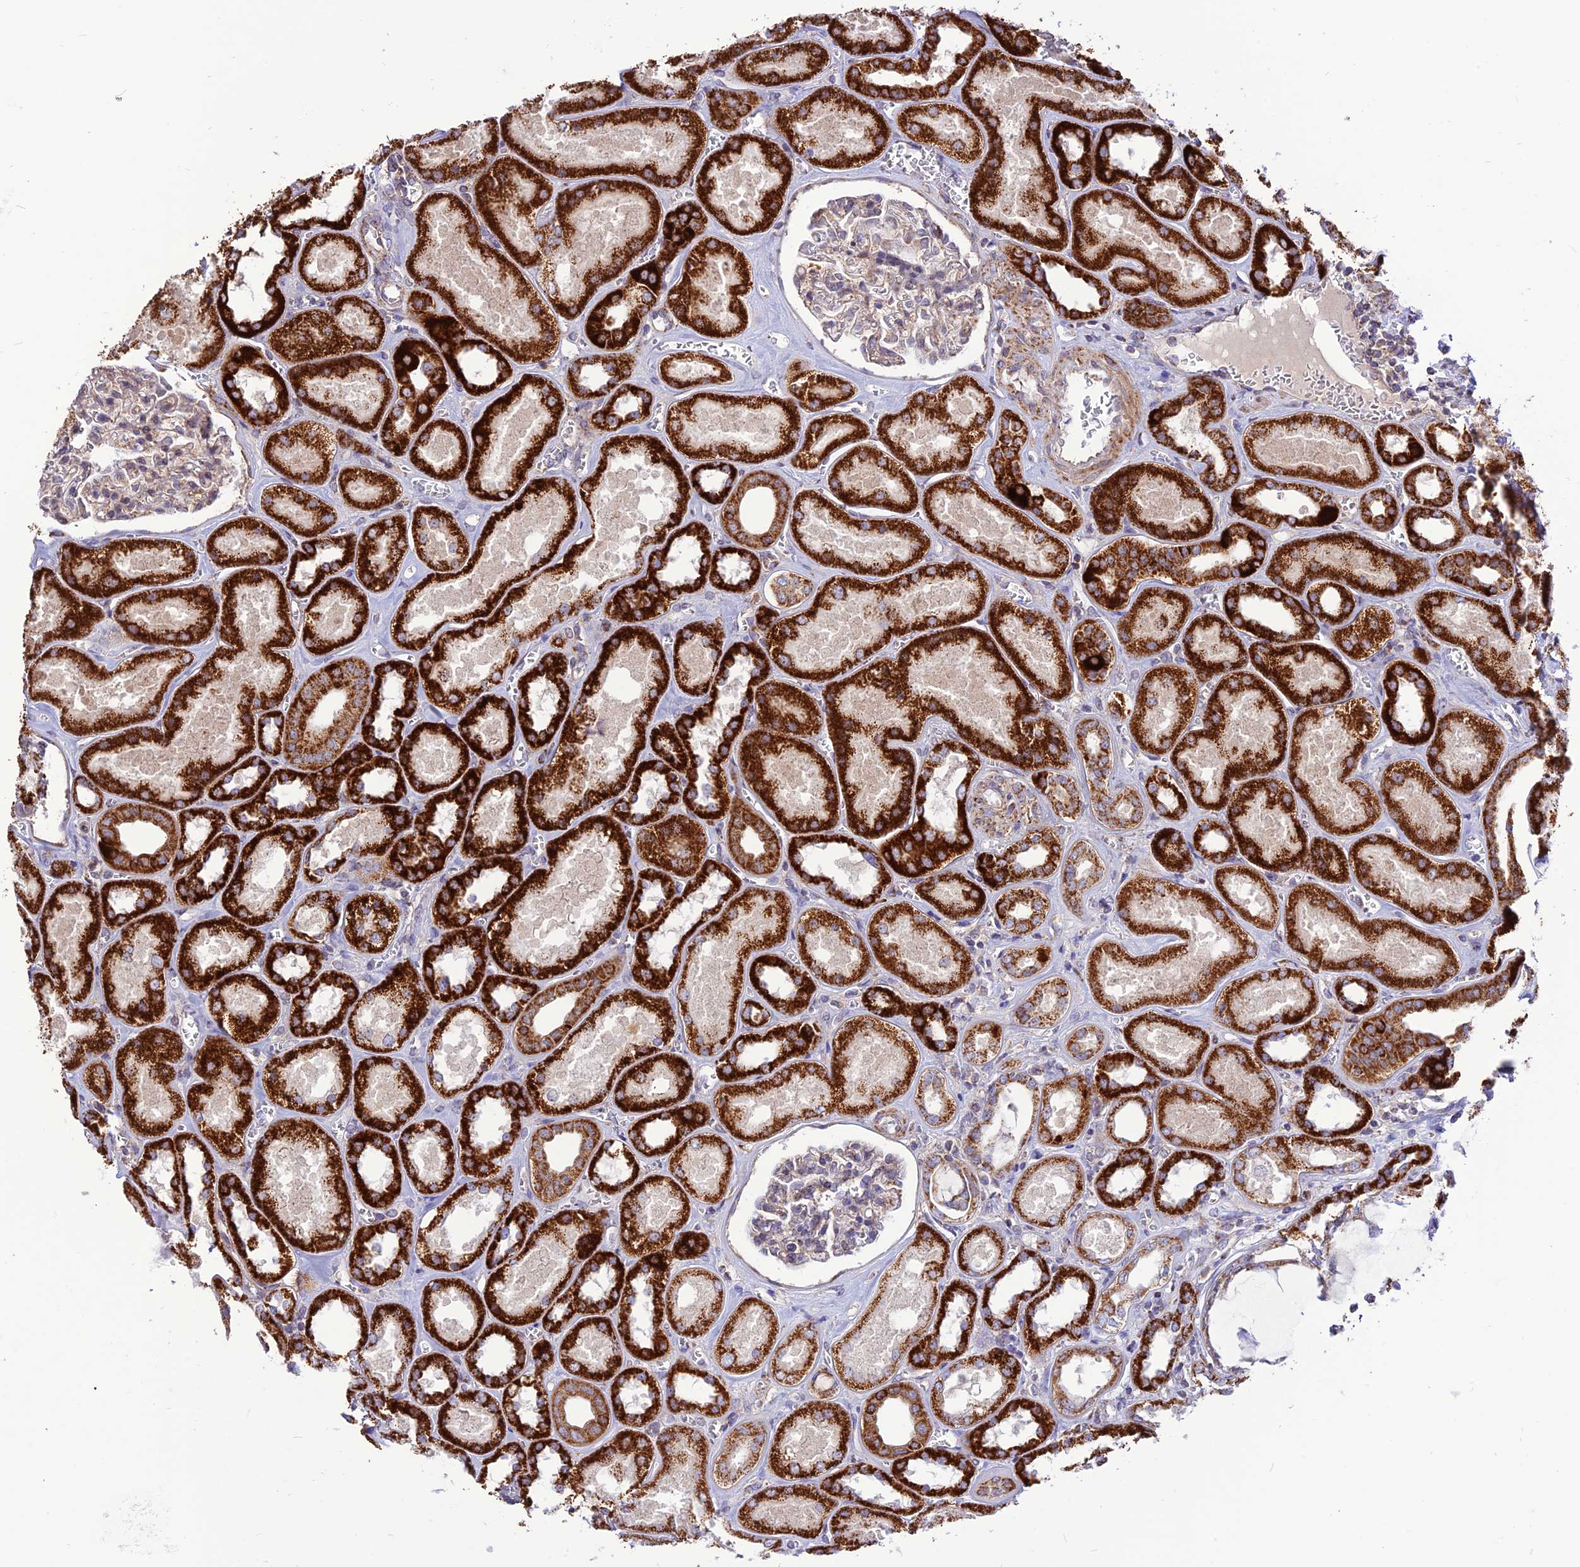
{"staining": {"intensity": "weak", "quantity": "<25%", "location": "cytoplasmic/membranous"}, "tissue": "kidney", "cell_type": "Cells in glomeruli", "image_type": "normal", "snomed": [{"axis": "morphology", "description": "Normal tissue, NOS"}, {"axis": "morphology", "description": "Adenocarcinoma, NOS"}, {"axis": "topography", "description": "Kidney"}], "caption": "Immunohistochemical staining of benign human kidney demonstrates no significant staining in cells in glomeruli.", "gene": "ECI1", "patient": {"sex": "female", "age": 68}}